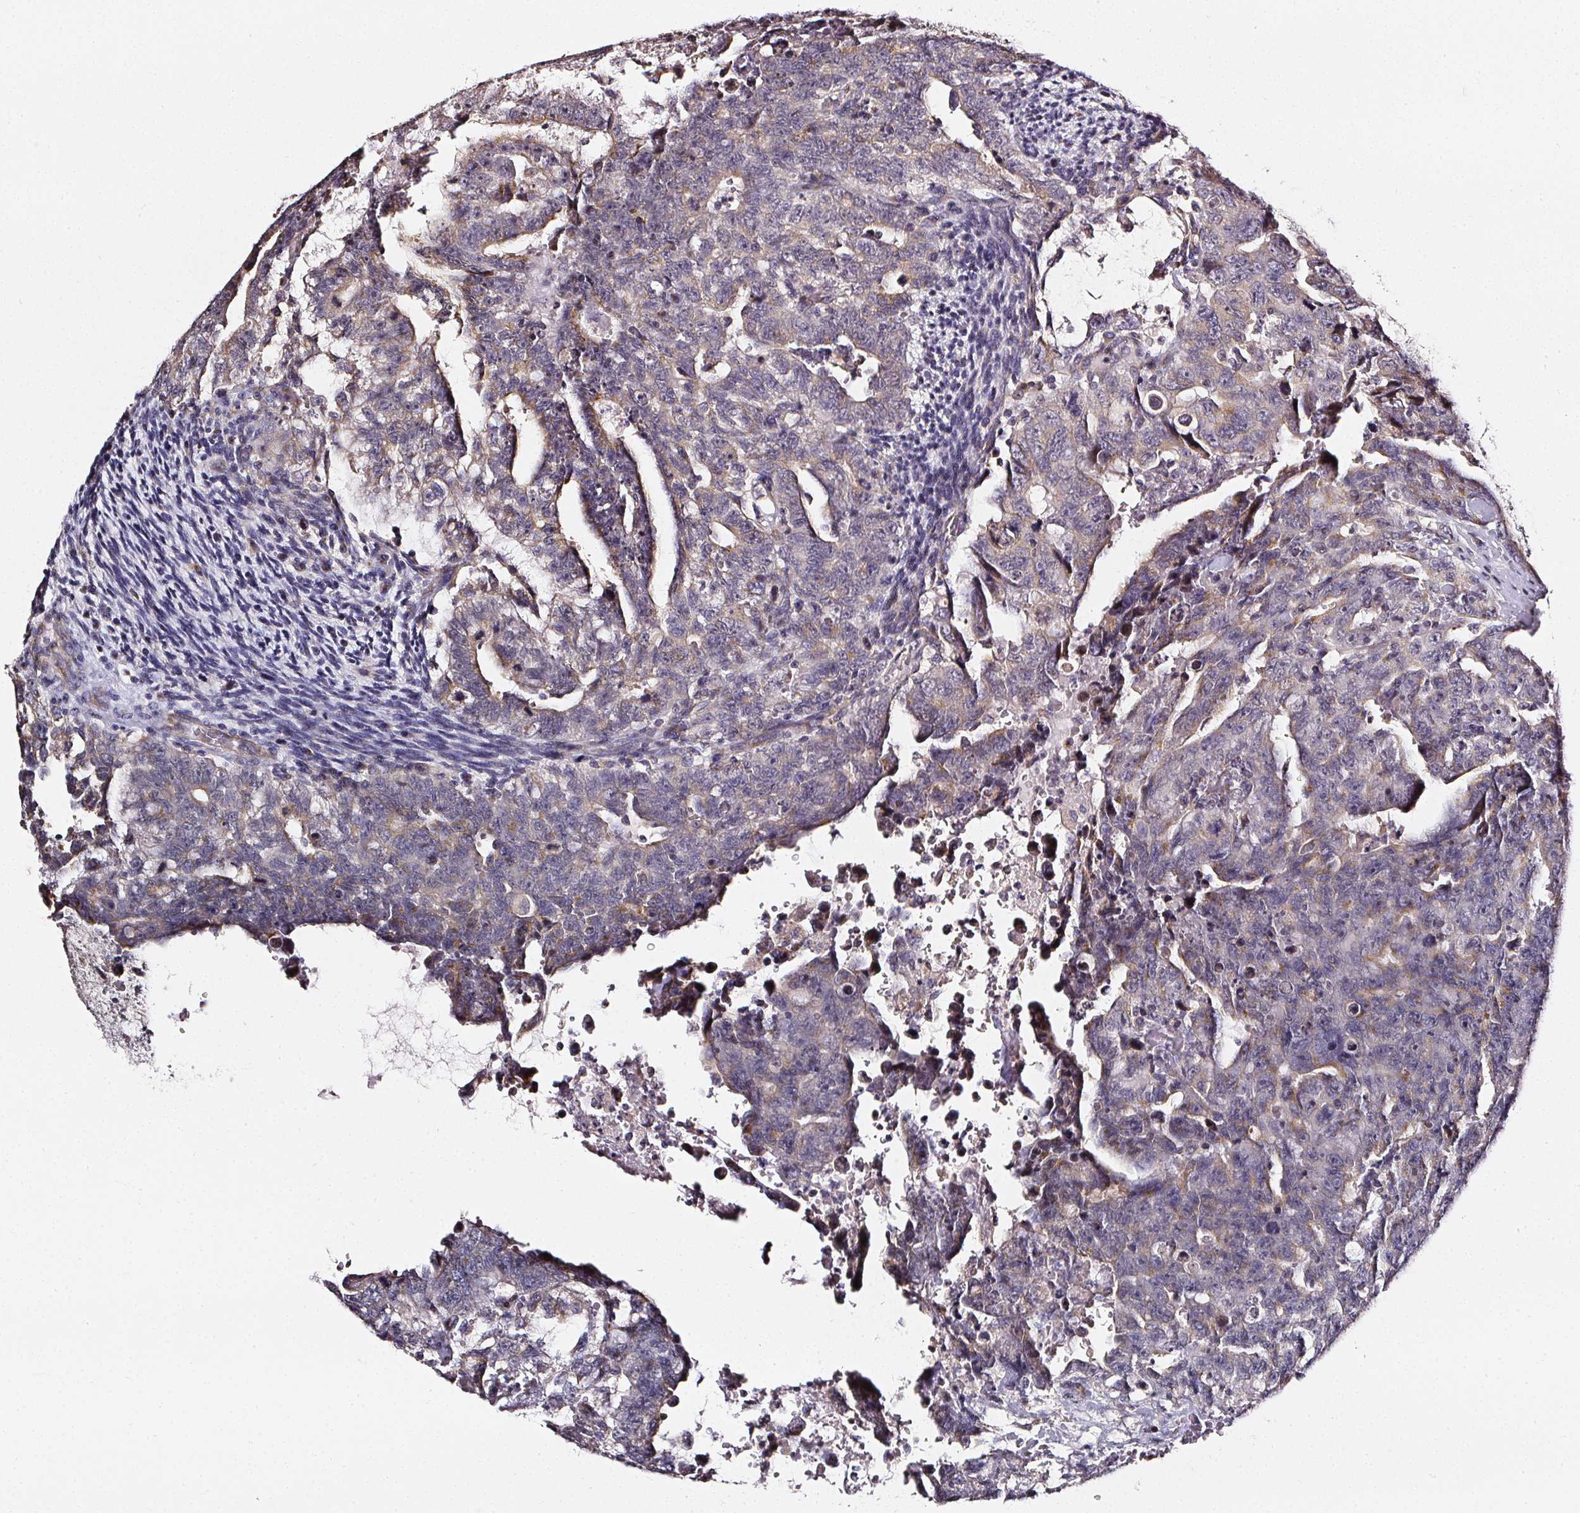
{"staining": {"intensity": "weak", "quantity": "25%-75%", "location": "cytoplasmic/membranous"}, "tissue": "testis cancer", "cell_type": "Tumor cells", "image_type": "cancer", "snomed": [{"axis": "morphology", "description": "Carcinoma, Embryonal, NOS"}, {"axis": "topography", "description": "Testis"}], "caption": "About 25%-75% of tumor cells in human testis embryonal carcinoma reveal weak cytoplasmic/membranous protein positivity as visualized by brown immunohistochemical staining.", "gene": "NTRK1", "patient": {"sex": "male", "age": 24}}